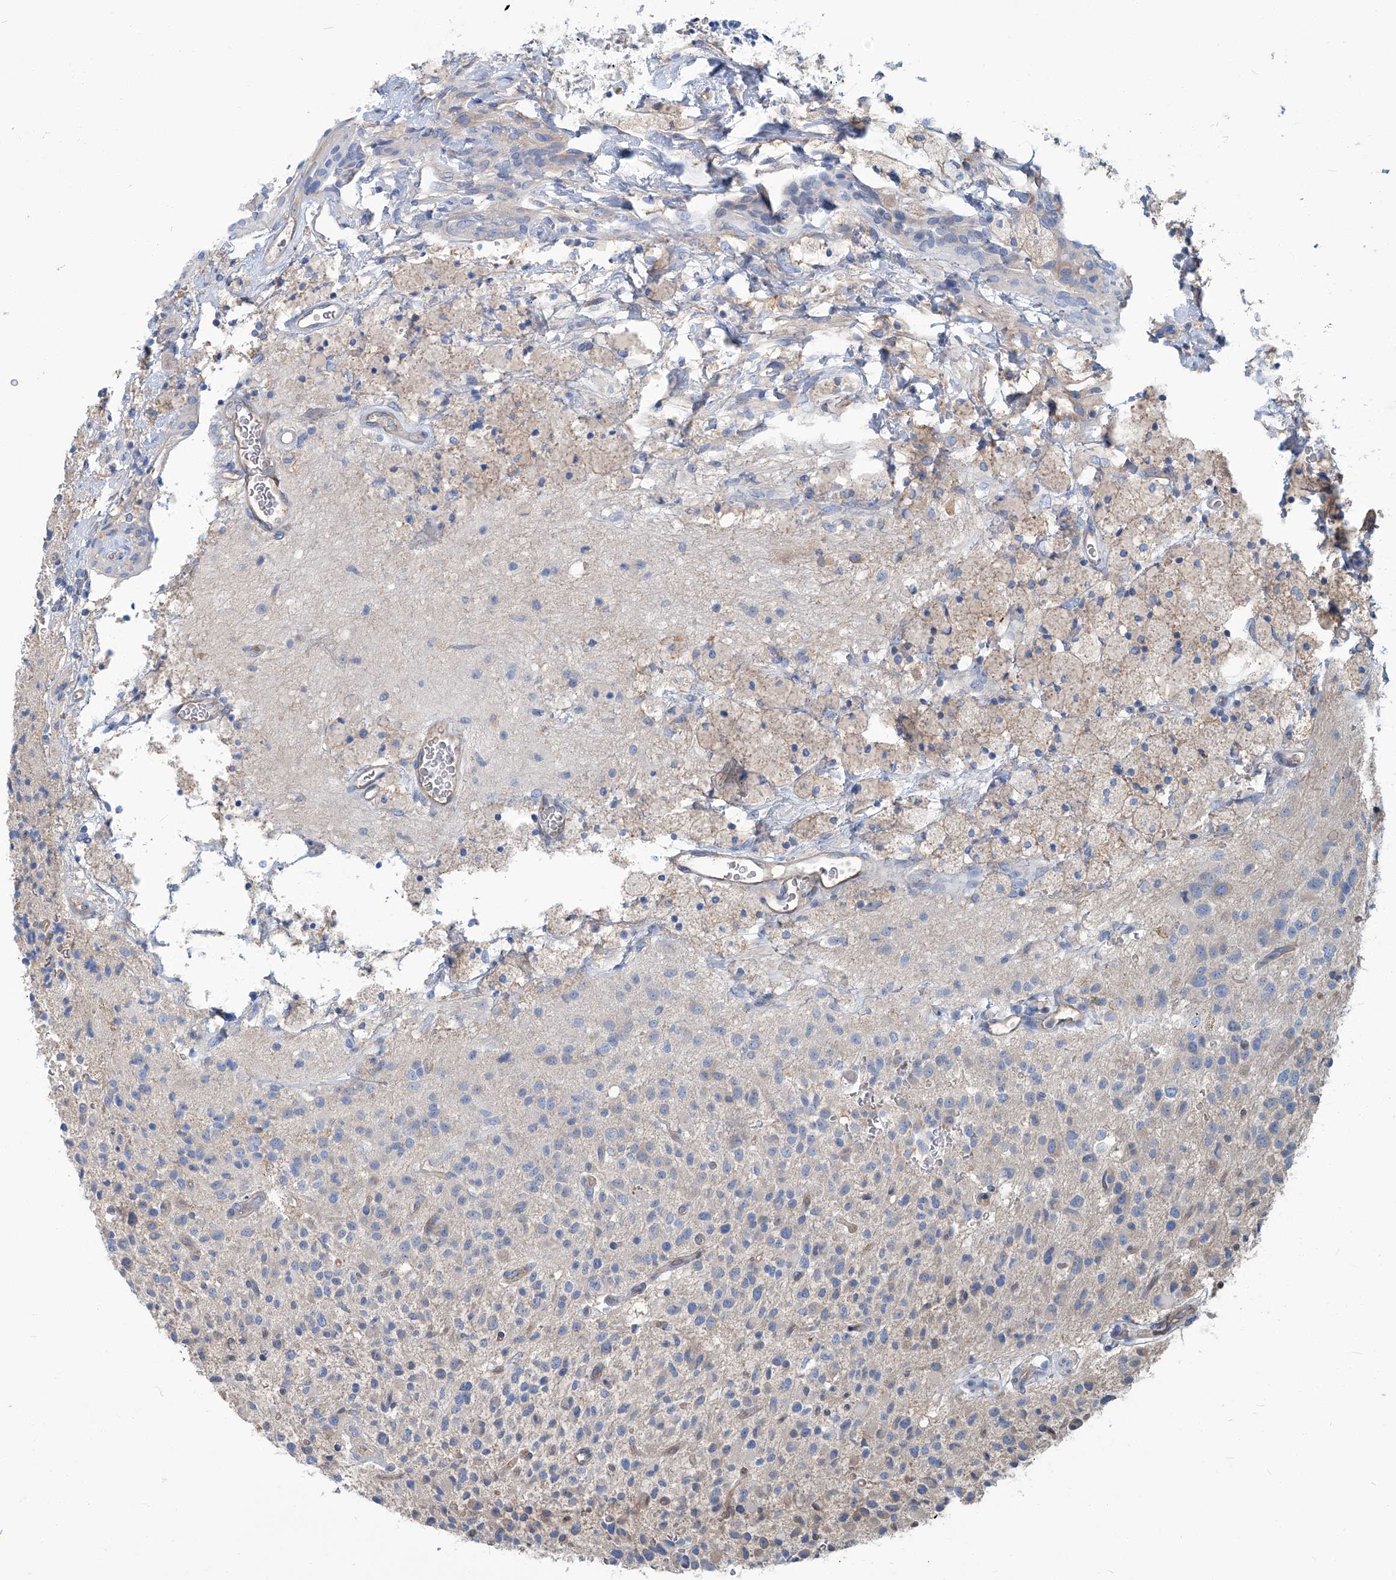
{"staining": {"intensity": "weak", "quantity": "<25%", "location": "cytoplasmic/membranous"}, "tissue": "glioma", "cell_type": "Tumor cells", "image_type": "cancer", "snomed": [{"axis": "morphology", "description": "Glioma, malignant, High grade"}, {"axis": "topography", "description": "Brain"}], "caption": "The immunohistochemistry (IHC) image has no significant expression in tumor cells of glioma tissue.", "gene": "PFKL", "patient": {"sex": "male", "age": 34}}